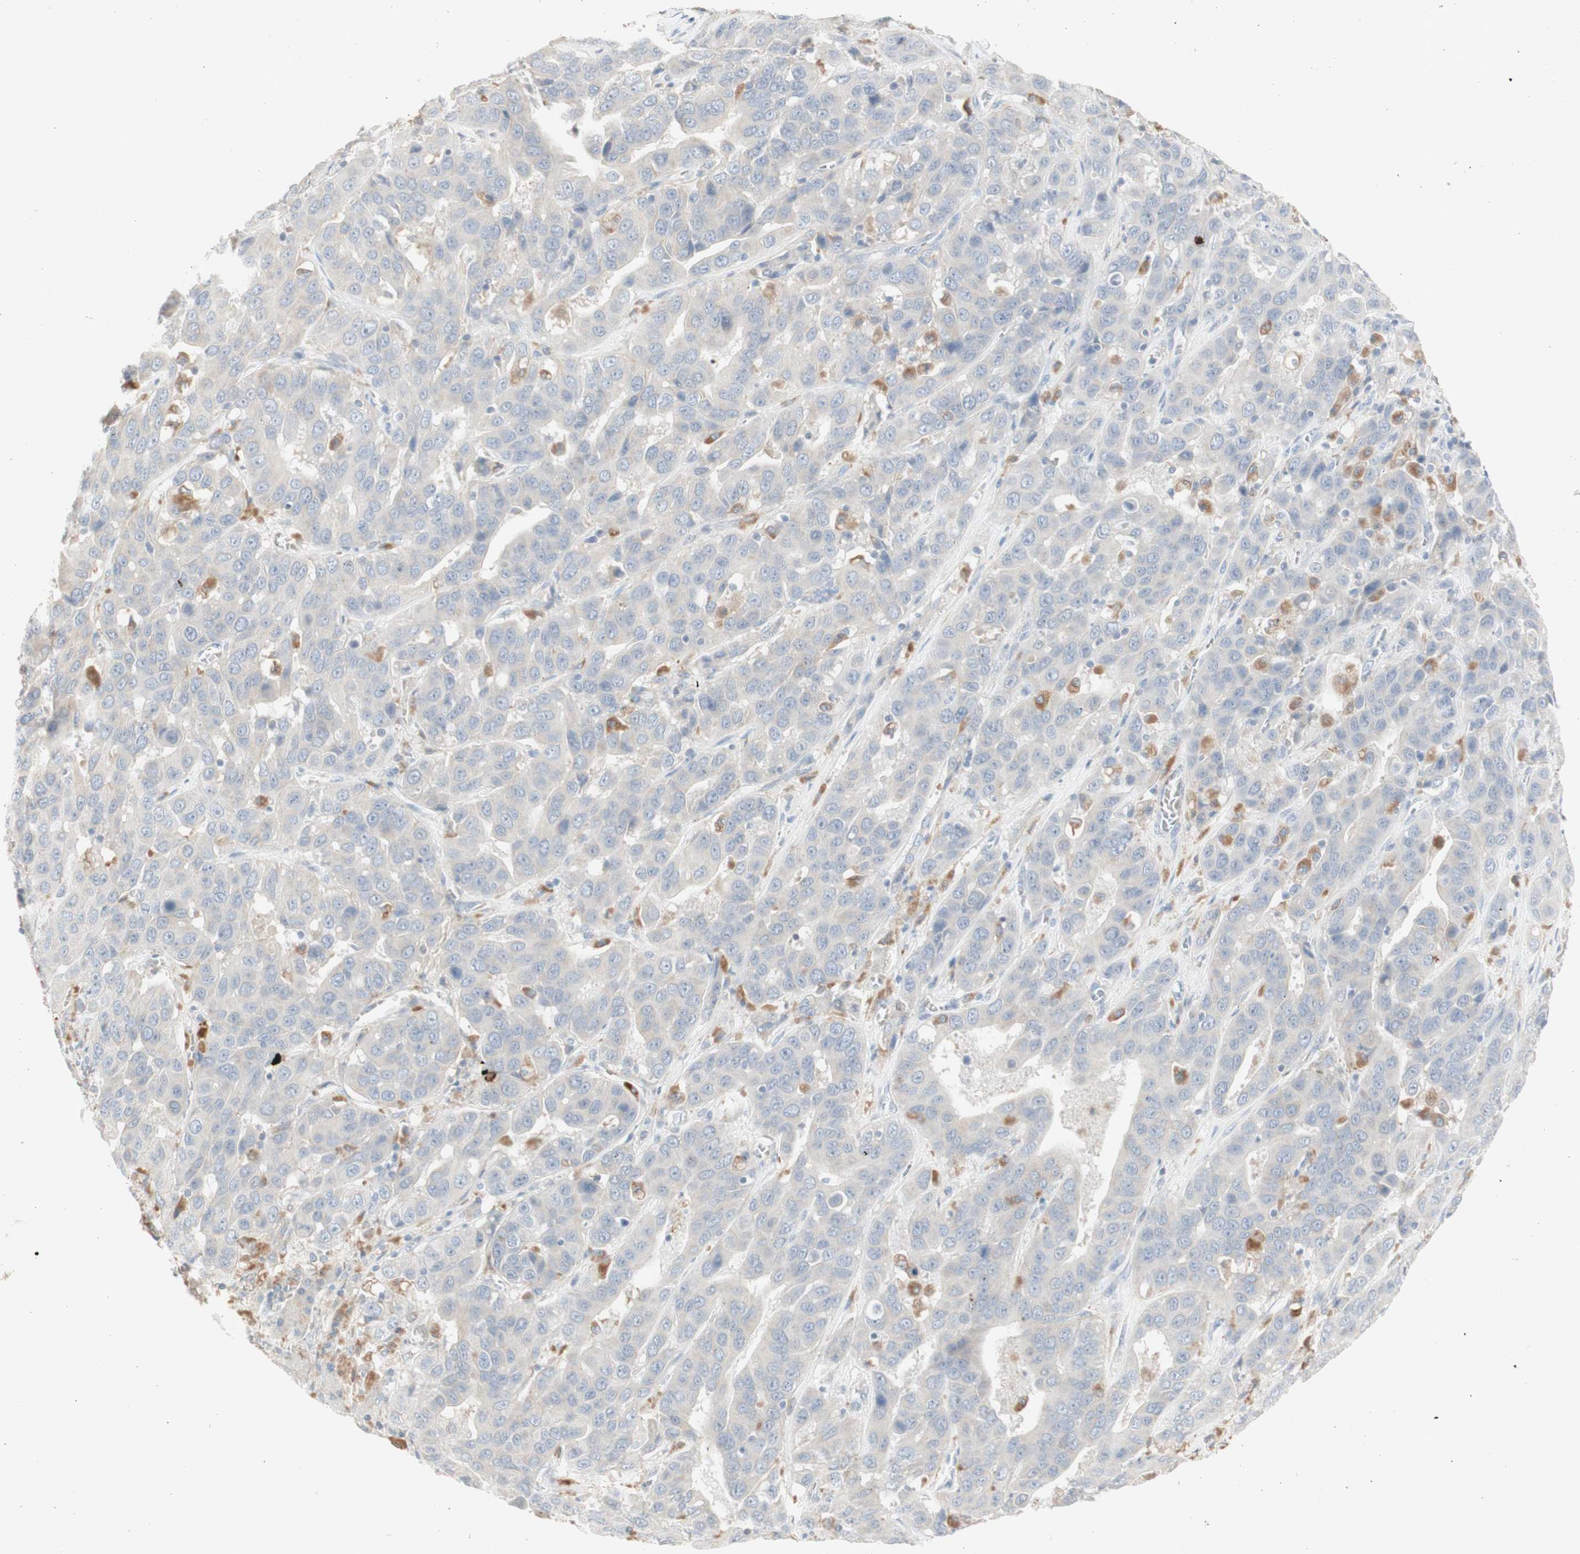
{"staining": {"intensity": "negative", "quantity": "none", "location": "none"}, "tissue": "liver cancer", "cell_type": "Tumor cells", "image_type": "cancer", "snomed": [{"axis": "morphology", "description": "Cholangiocarcinoma"}, {"axis": "topography", "description": "Liver"}], "caption": "Tumor cells are negative for protein expression in human liver cancer.", "gene": "ATP6V1B1", "patient": {"sex": "female", "age": 52}}